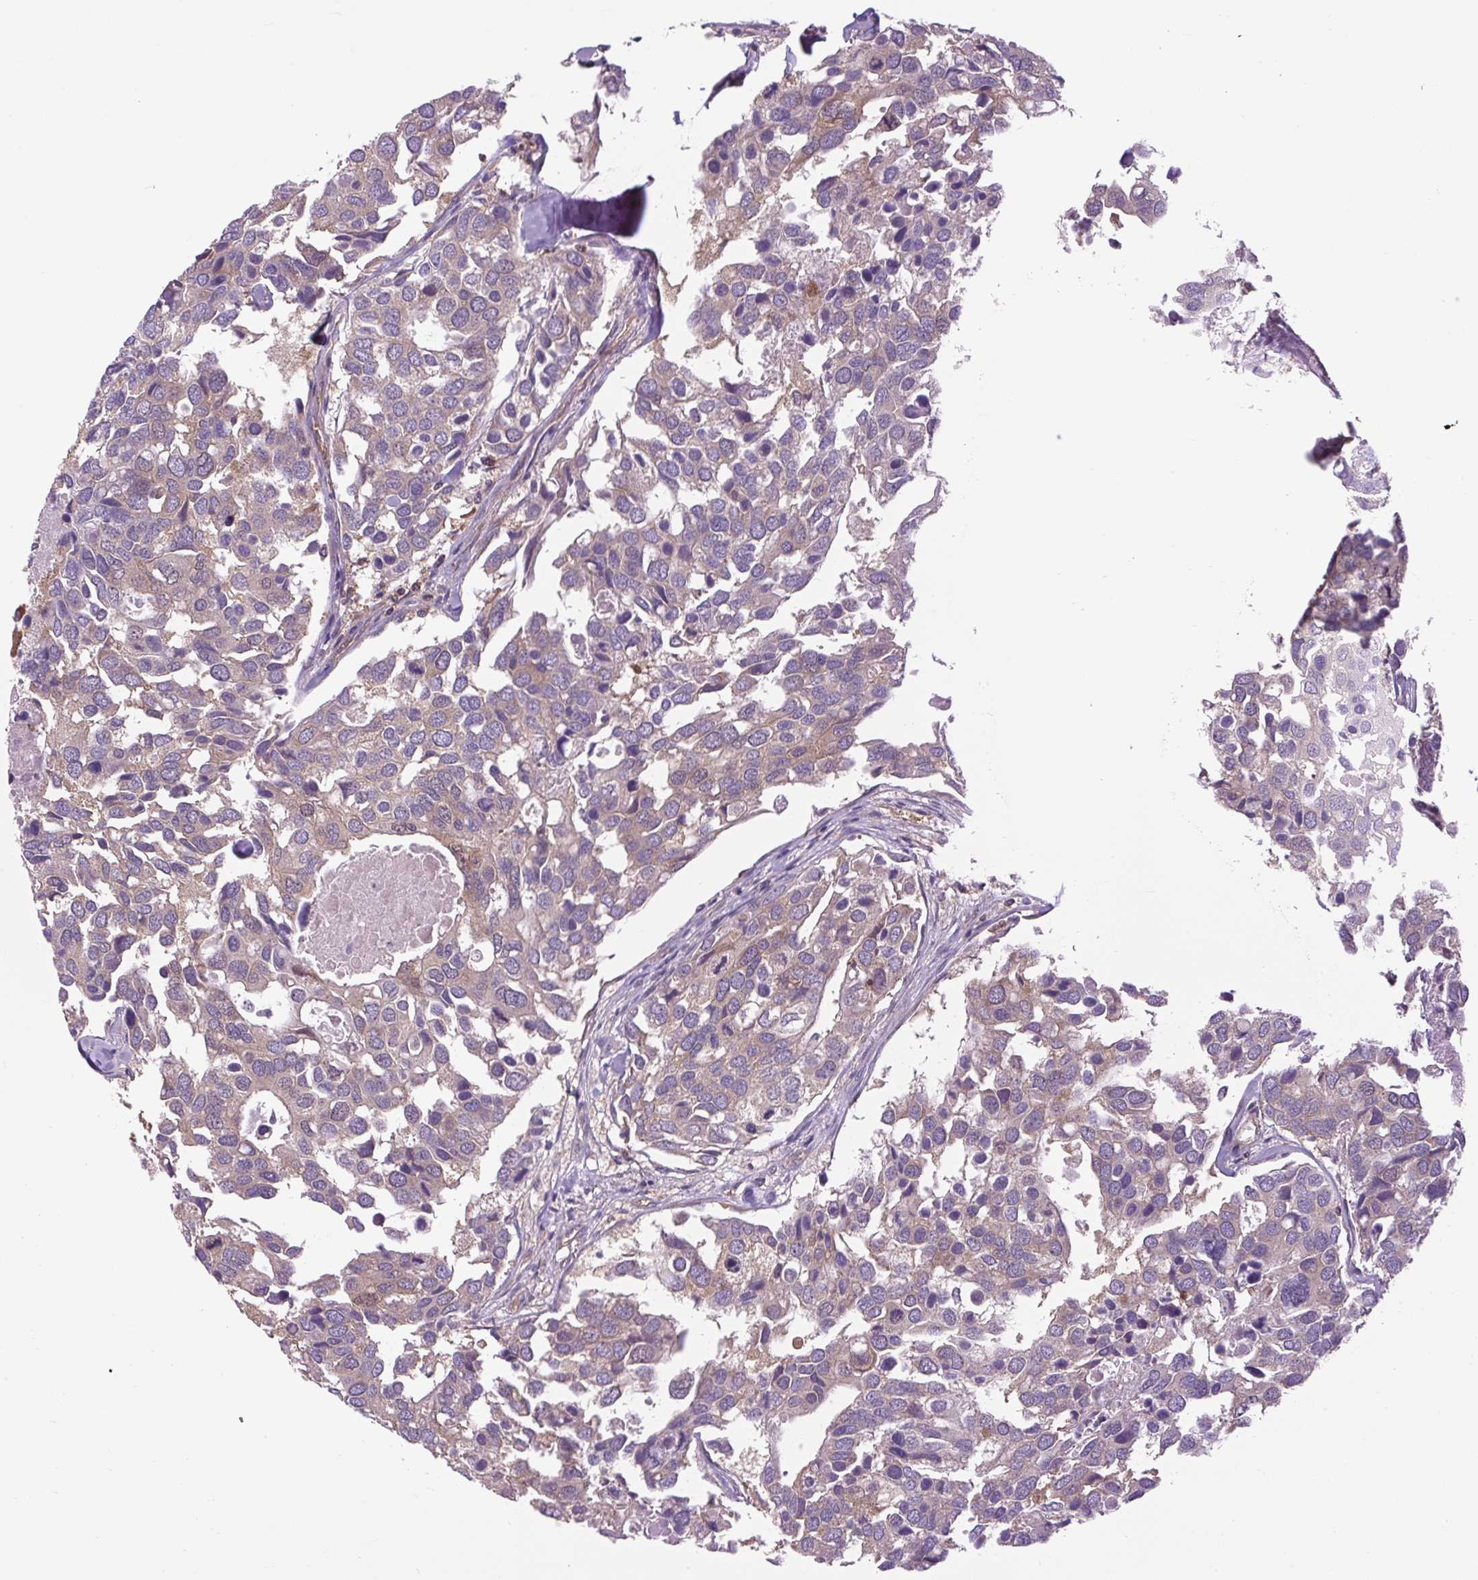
{"staining": {"intensity": "weak", "quantity": "25%-75%", "location": "cytoplasmic/membranous"}, "tissue": "breast cancer", "cell_type": "Tumor cells", "image_type": "cancer", "snomed": [{"axis": "morphology", "description": "Duct carcinoma"}, {"axis": "topography", "description": "Breast"}], "caption": "Protein expression analysis of human breast cancer (intraductal carcinoma) reveals weak cytoplasmic/membranous staining in about 25%-75% of tumor cells.", "gene": "PLCG1", "patient": {"sex": "female", "age": 83}}